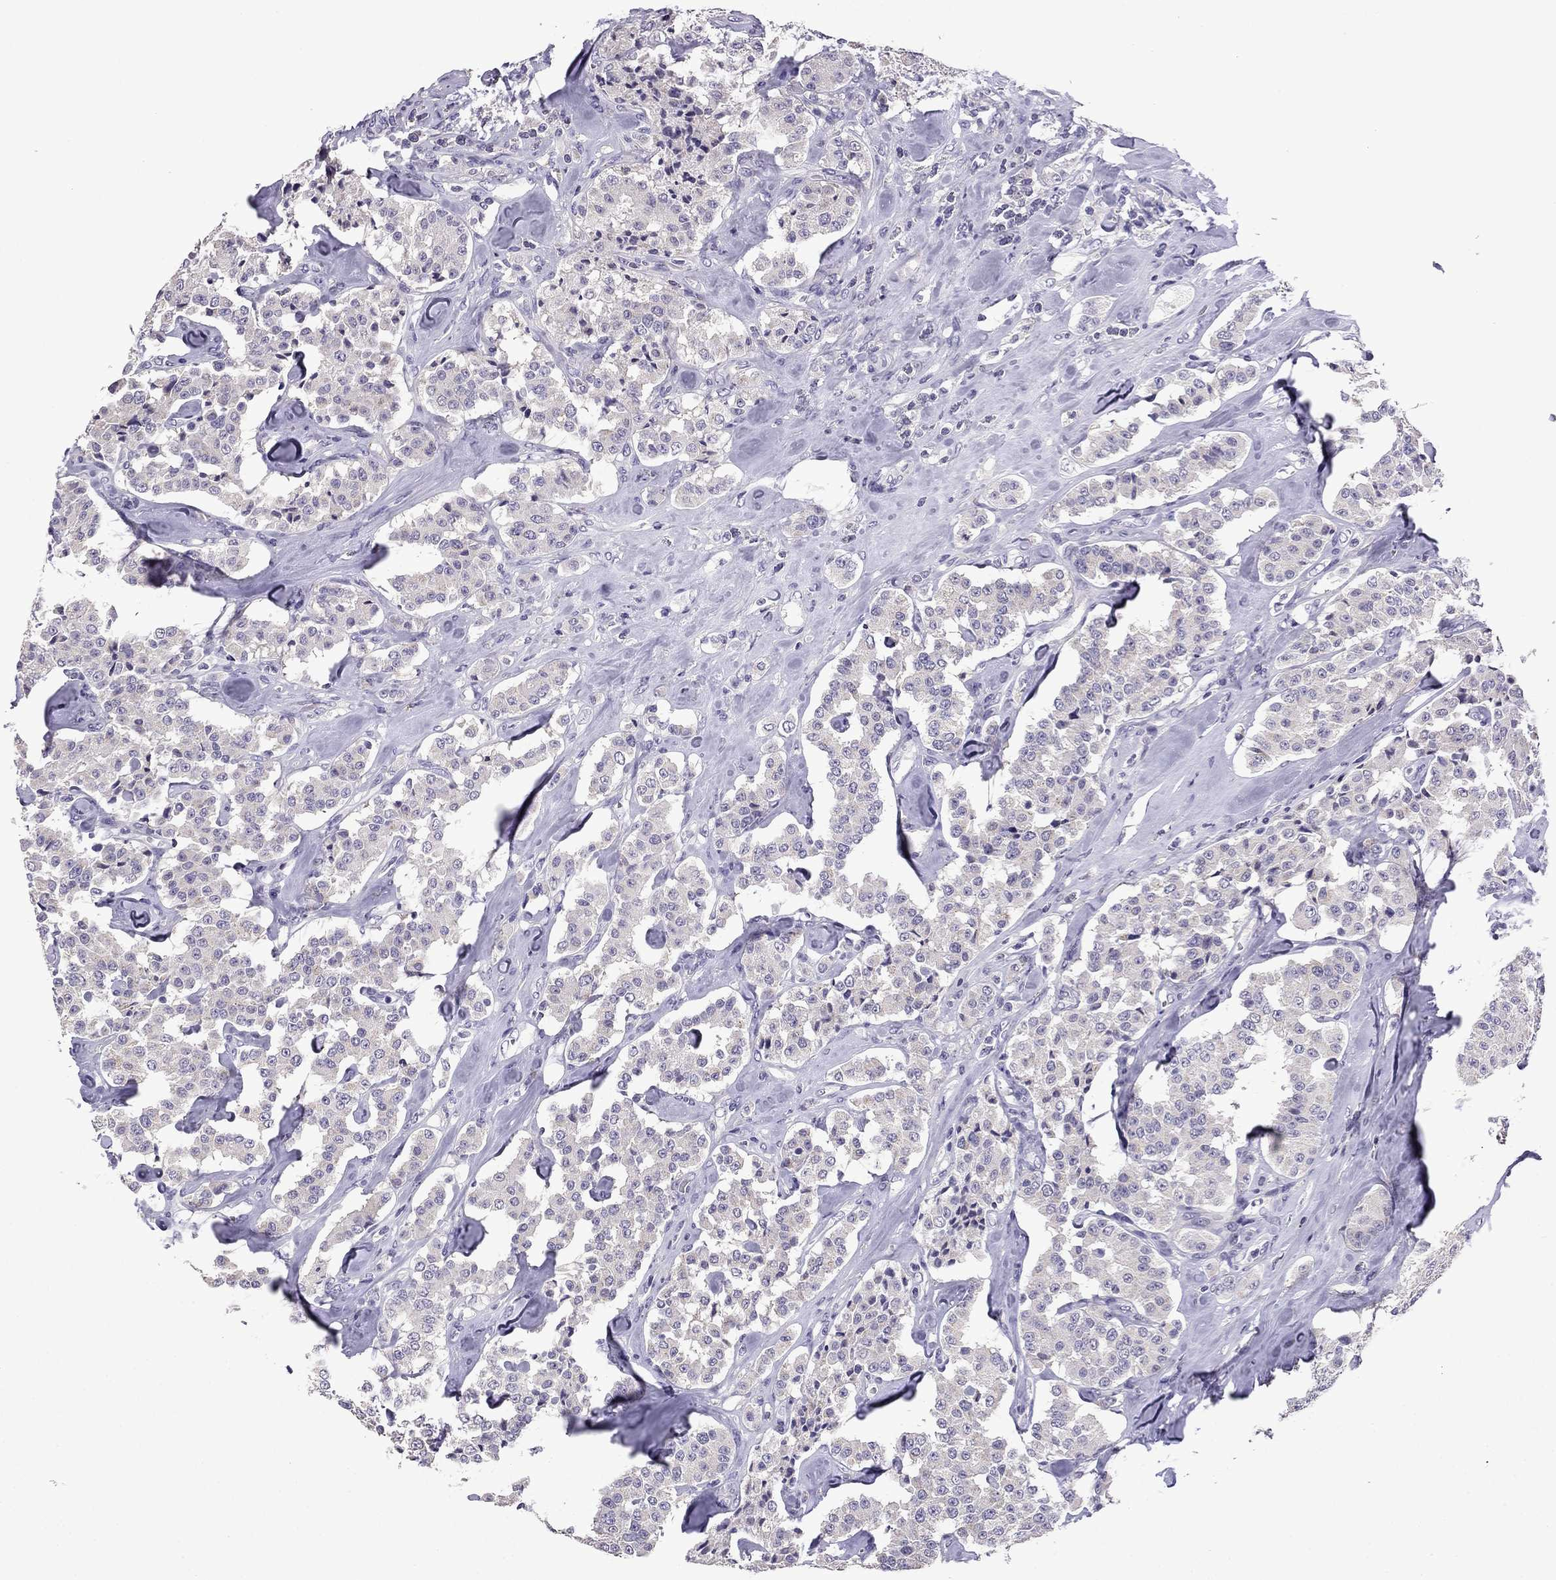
{"staining": {"intensity": "negative", "quantity": "none", "location": "none"}, "tissue": "carcinoid", "cell_type": "Tumor cells", "image_type": "cancer", "snomed": [{"axis": "morphology", "description": "Carcinoid, malignant, NOS"}, {"axis": "topography", "description": "Pancreas"}], "caption": "This is a image of IHC staining of carcinoid, which shows no positivity in tumor cells.", "gene": "TTN", "patient": {"sex": "male", "age": 41}}